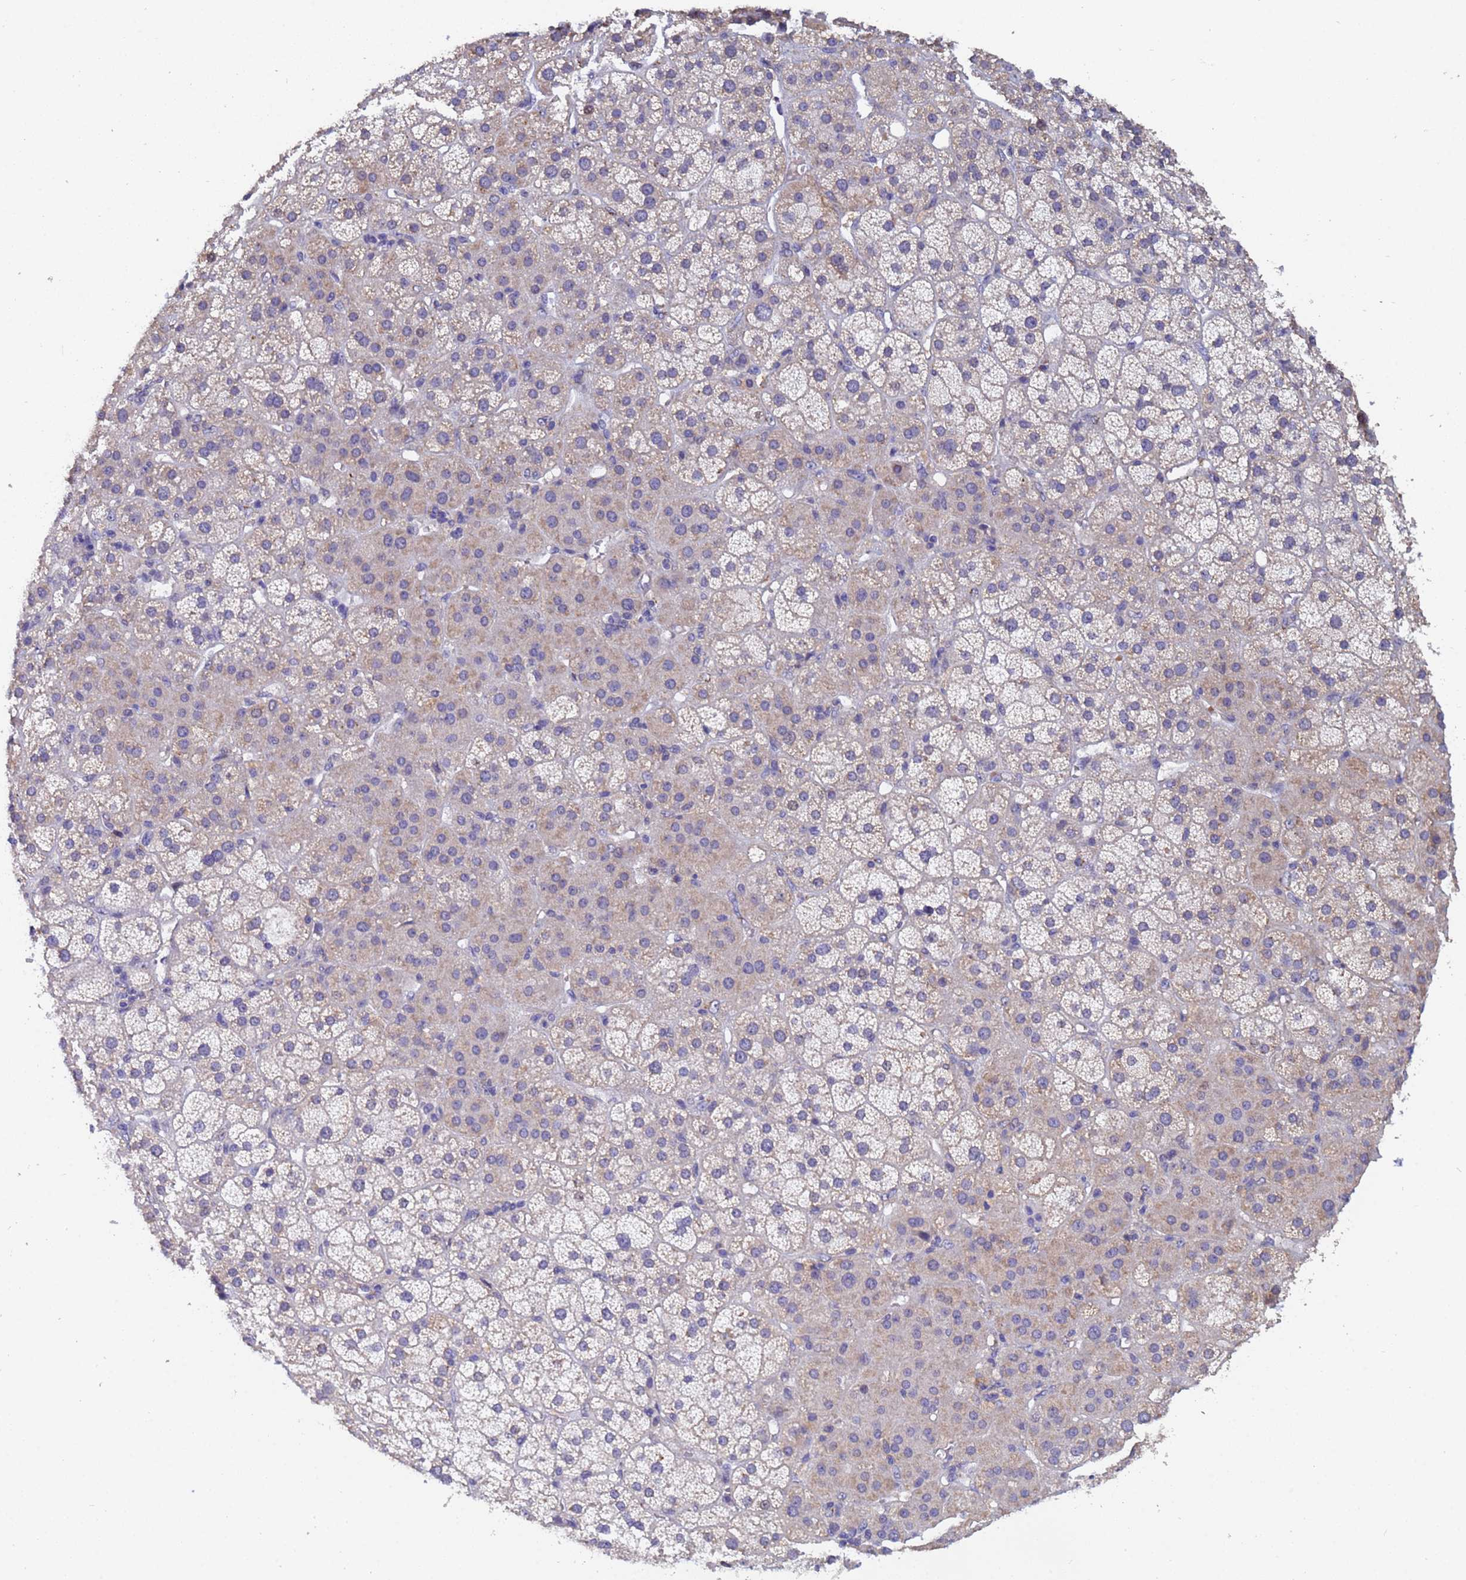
{"staining": {"intensity": "moderate", "quantity": "<25%", "location": "cytoplasmic/membranous"}, "tissue": "adrenal gland", "cell_type": "Glandular cells", "image_type": "normal", "snomed": [{"axis": "morphology", "description": "Normal tissue, NOS"}, {"axis": "topography", "description": "Adrenal gland"}], "caption": "IHC of benign human adrenal gland displays low levels of moderate cytoplasmic/membranous staining in about <25% of glandular cells. Immunohistochemistry (ihc) stains the protein in brown and the nuclei are stained blue.", "gene": "IHO1", "patient": {"sex": "female", "age": 70}}